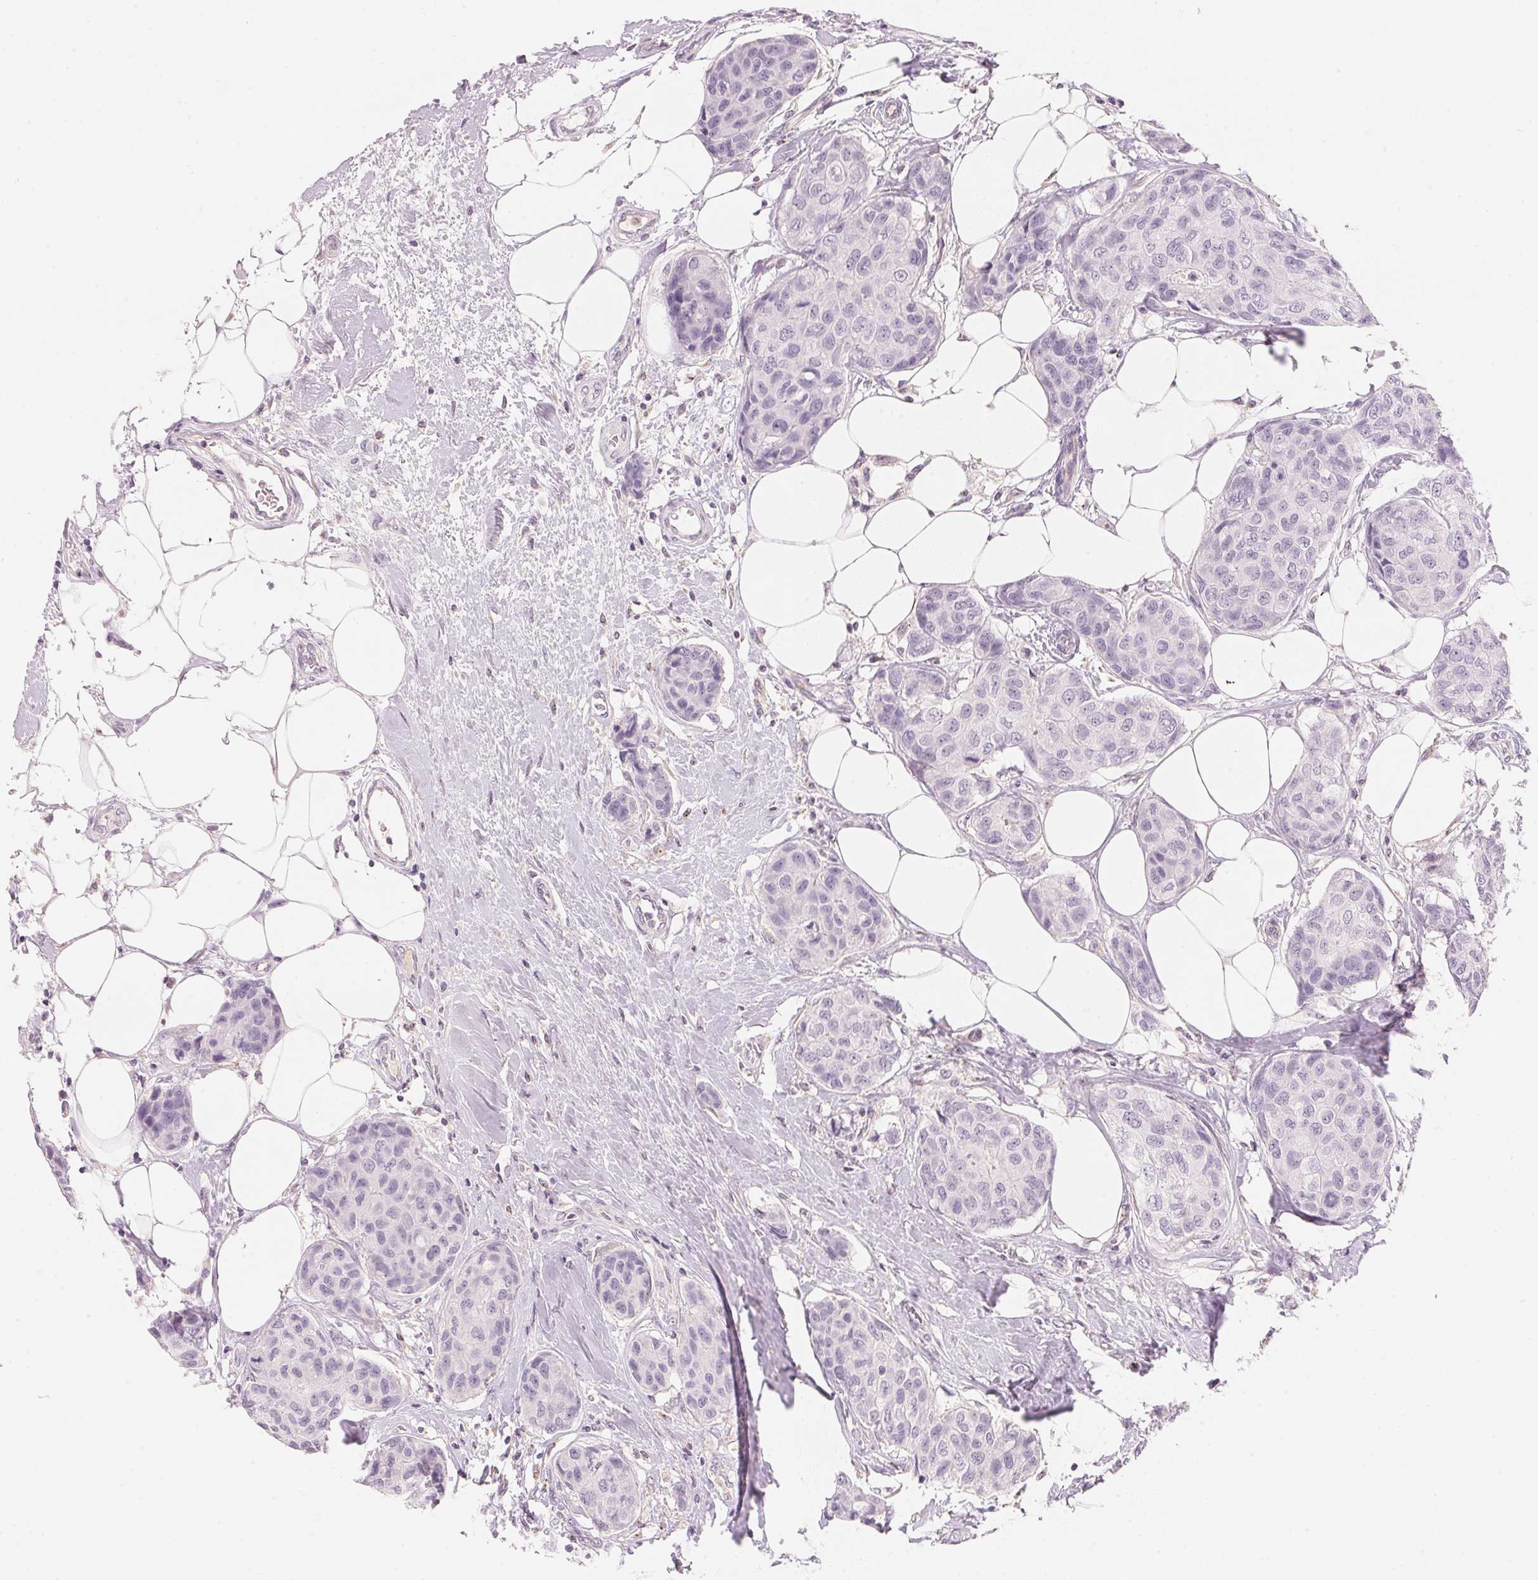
{"staining": {"intensity": "negative", "quantity": "none", "location": "none"}, "tissue": "breast cancer", "cell_type": "Tumor cells", "image_type": "cancer", "snomed": [{"axis": "morphology", "description": "Duct carcinoma"}, {"axis": "topography", "description": "Breast"}], "caption": "This photomicrograph is of breast cancer stained with IHC to label a protein in brown with the nuclei are counter-stained blue. There is no expression in tumor cells.", "gene": "HOXB13", "patient": {"sex": "female", "age": 80}}